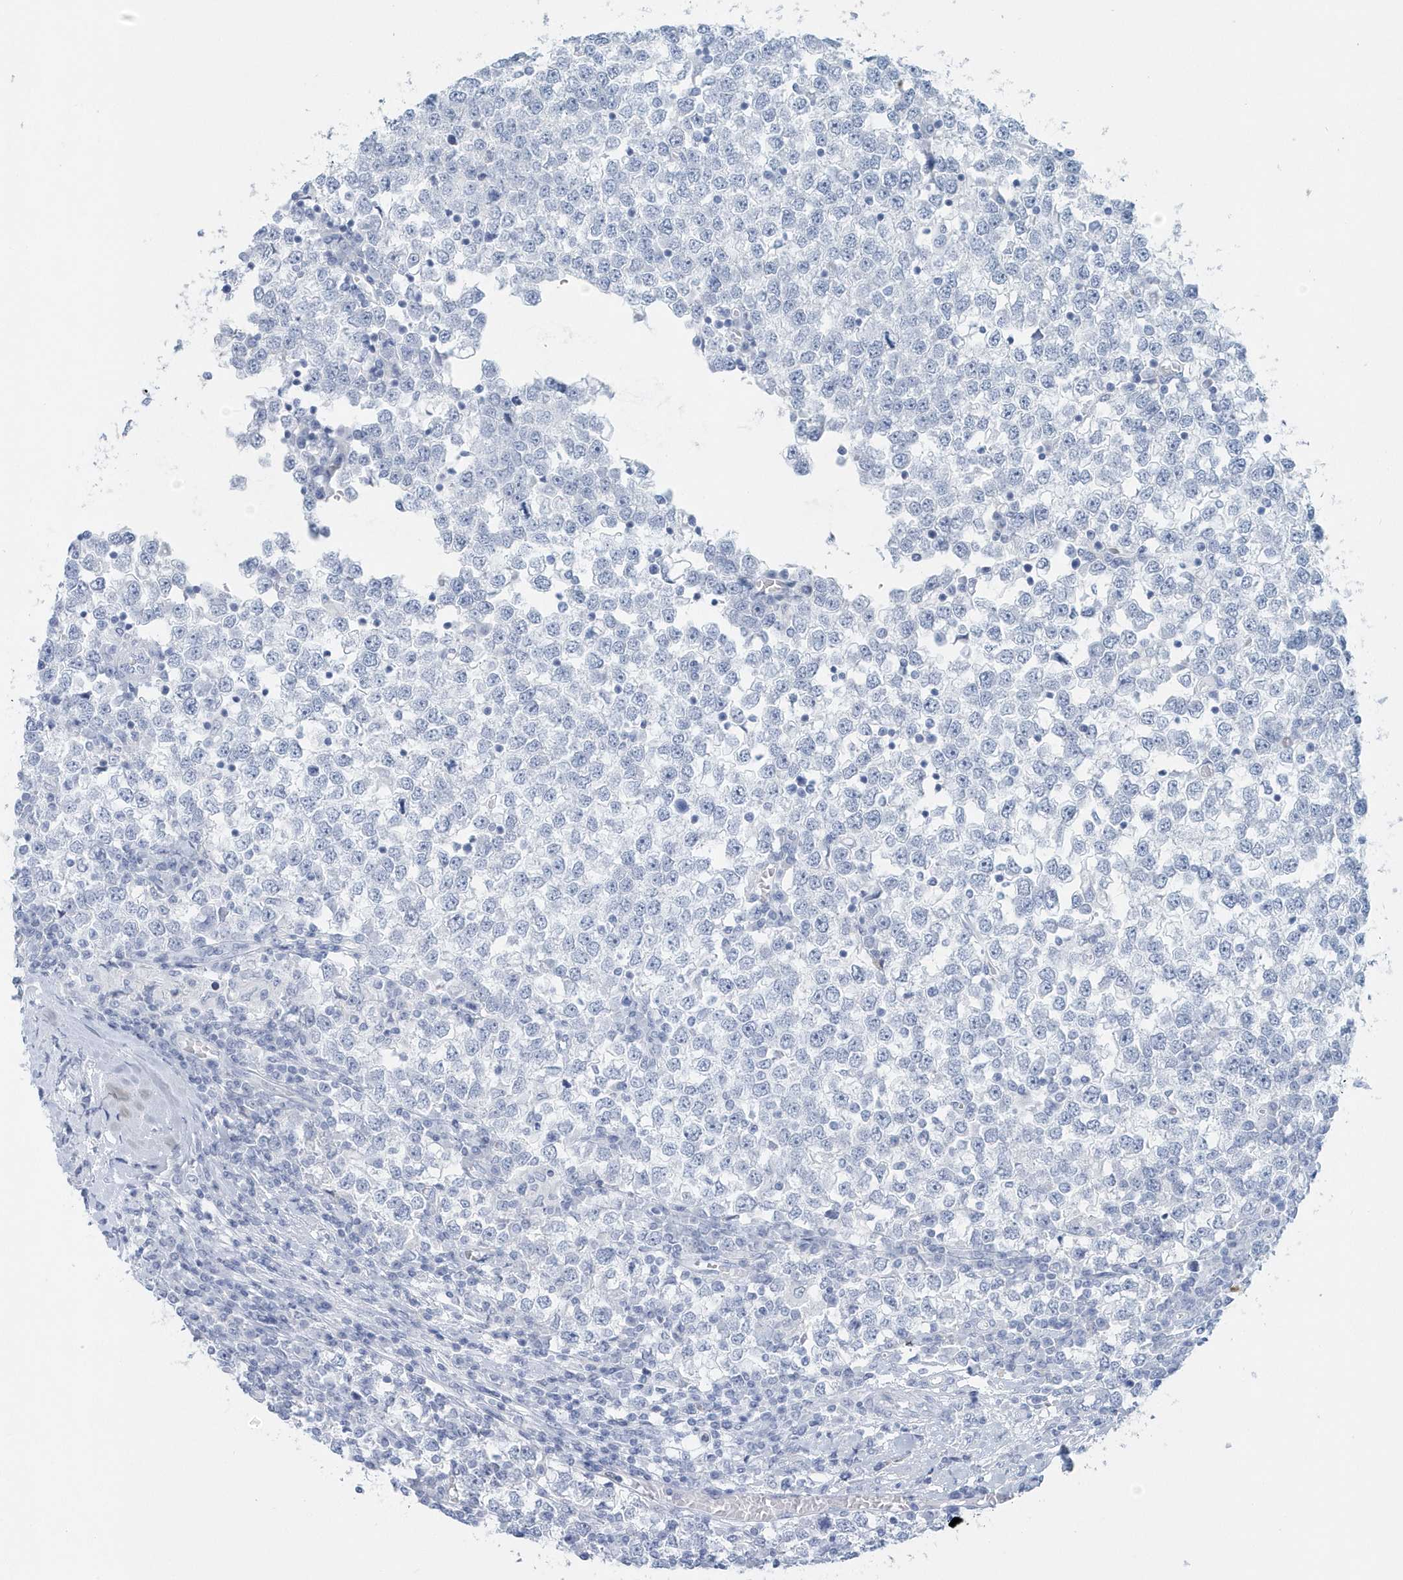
{"staining": {"intensity": "negative", "quantity": "none", "location": "none"}, "tissue": "testis cancer", "cell_type": "Tumor cells", "image_type": "cancer", "snomed": [{"axis": "morphology", "description": "Seminoma, NOS"}, {"axis": "topography", "description": "Testis"}], "caption": "This is a image of IHC staining of testis cancer, which shows no expression in tumor cells.", "gene": "PTPRO", "patient": {"sex": "male", "age": 65}}